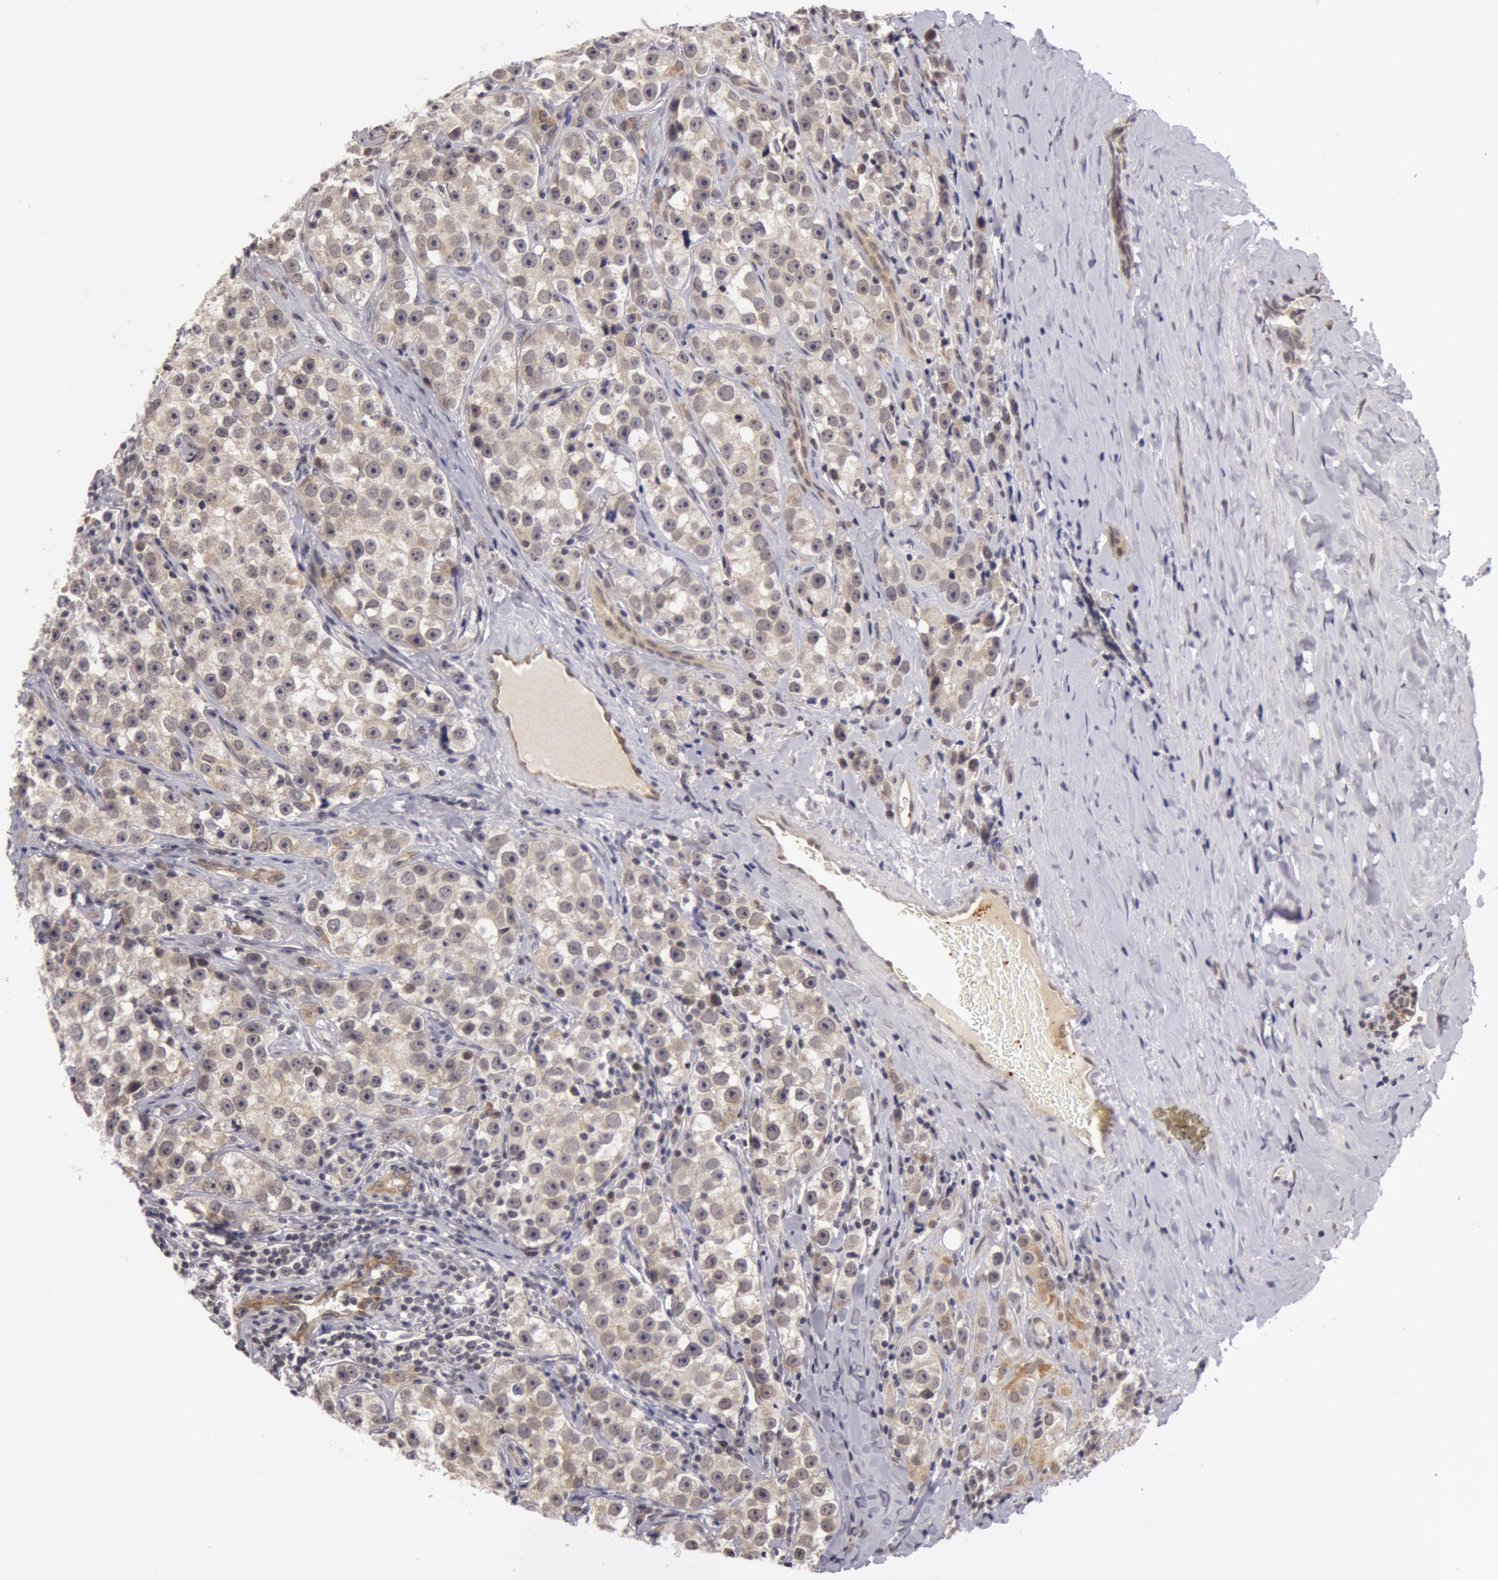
{"staining": {"intensity": "negative", "quantity": "none", "location": "none"}, "tissue": "testis cancer", "cell_type": "Tumor cells", "image_type": "cancer", "snomed": [{"axis": "morphology", "description": "Seminoma, NOS"}, {"axis": "topography", "description": "Testis"}], "caption": "Image shows no protein expression in tumor cells of testis cancer tissue.", "gene": "SYTL4", "patient": {"sex": "male", "age": 32}}